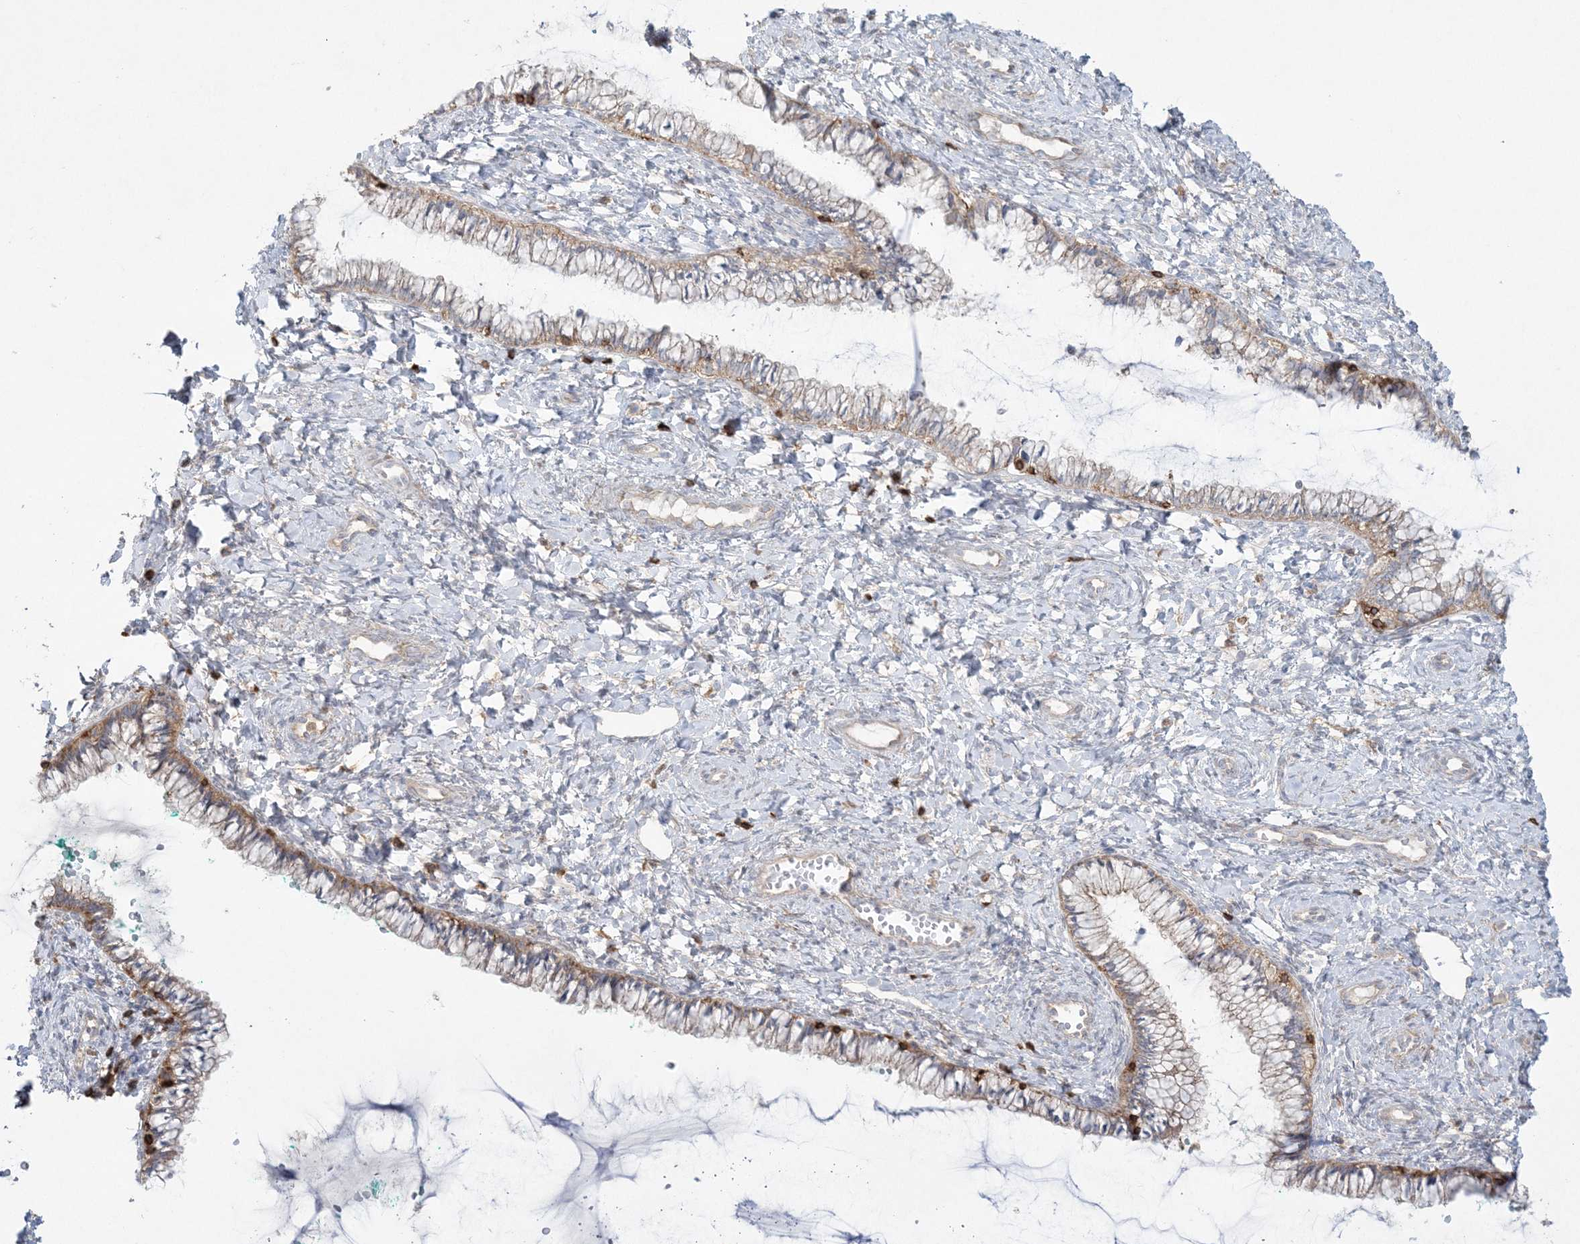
{"staining": {"intensity": "moderate", "quantity": "25%-75%", "location": "cytoplasmic/membranous"}, "tissue": "cervix", "cell_type": "Glandular cells", "image_type": "normal", "snomed": [{"axis": "morphology", "description": "Normal tissue, NOS"}, {"axis": "morphology", "description": "Adenocarcinoma, NOS"}, {"axis": "topography", "description": "Cervix"}], "caption": "About 25%-75% of glandular cells in normal human cervix show moderate cytoplasmic/membranous protein staining as visualized by brown immunohistochemical staining.", "gene": "ARHGAP30", "patient": {"sex": "female", "age": 29}}